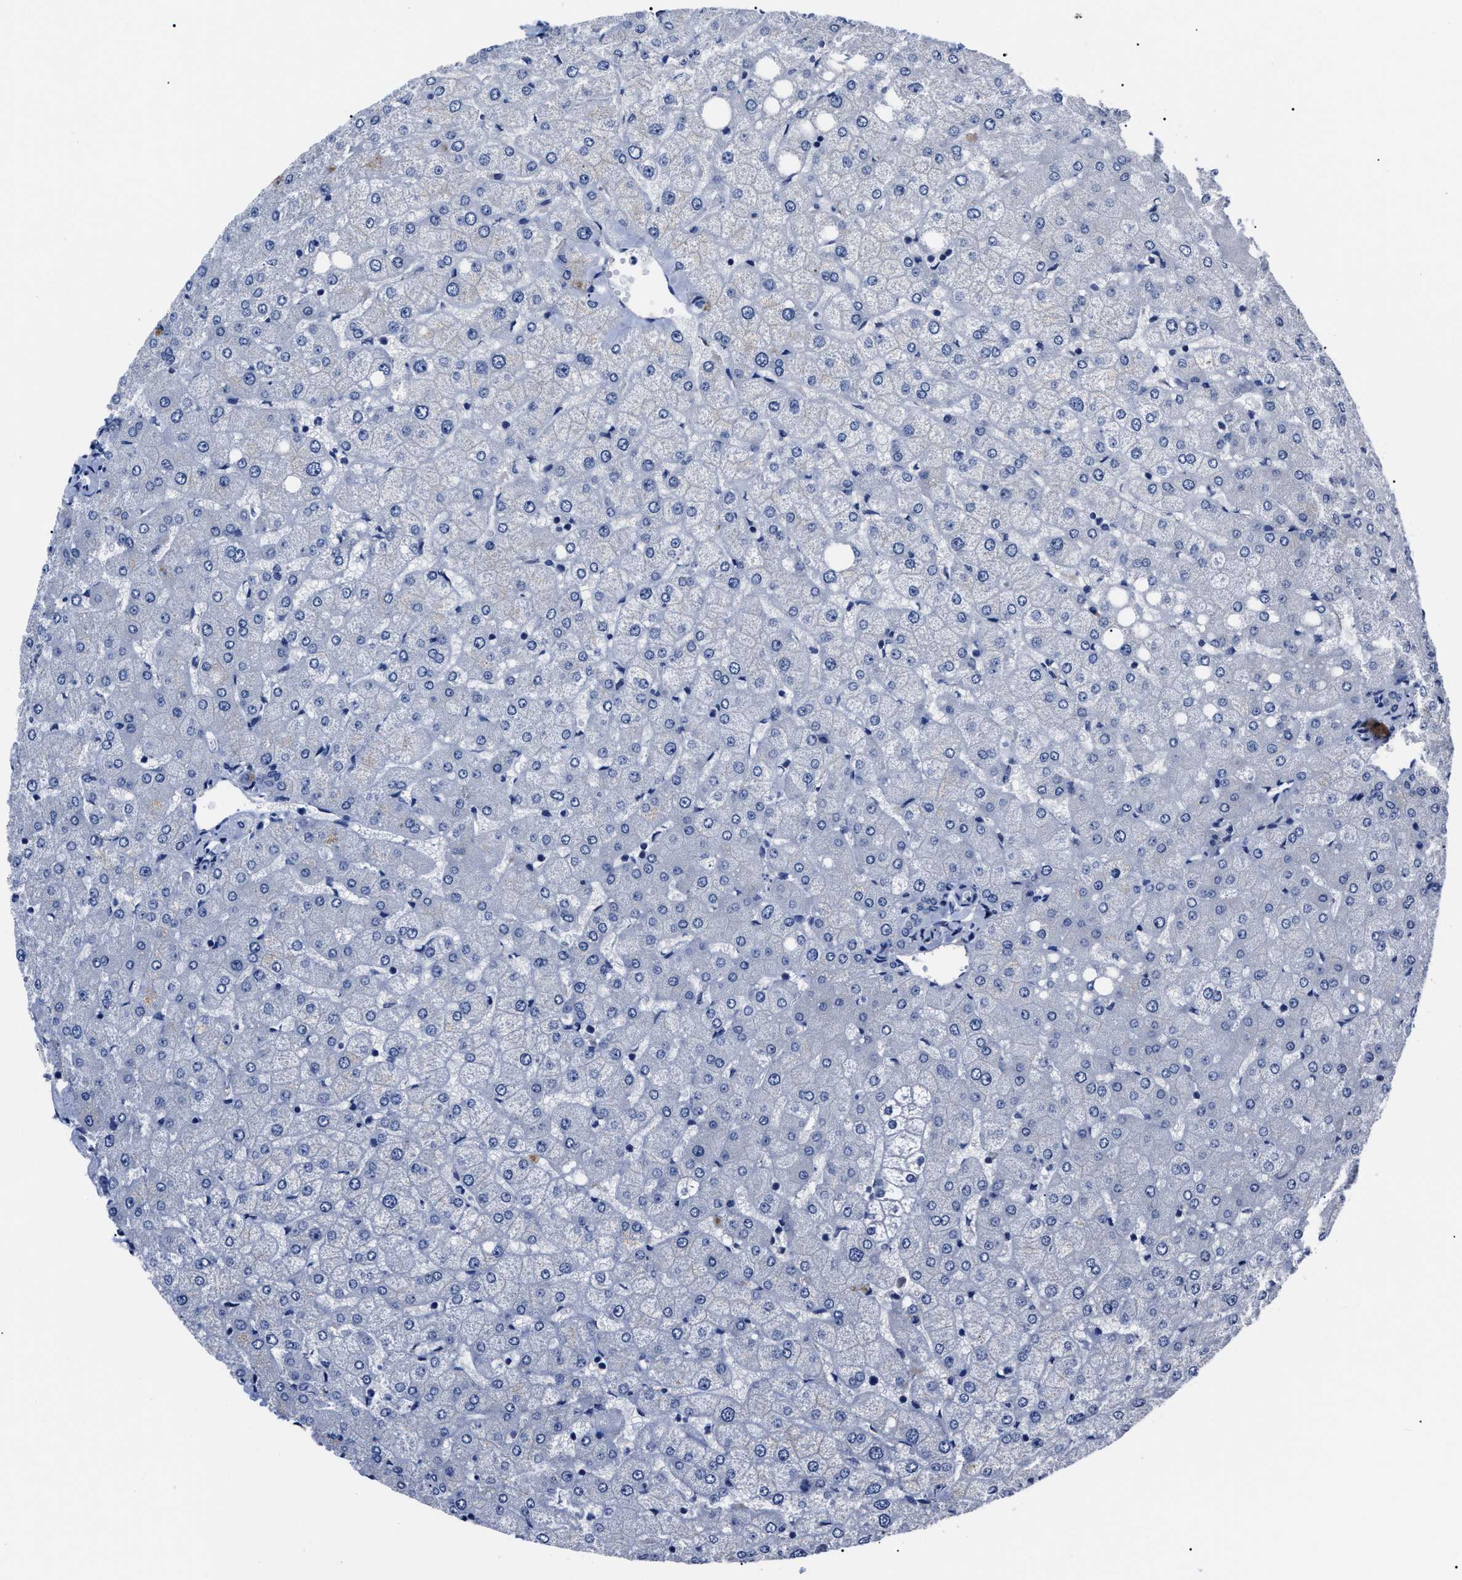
{"staining": {"intensity": "negative", "quantity": "none", "location": "none"}, "tissue": "liver", "cell_type": "Cholangiocytes", "image_type": "normal", "snomed": [{"axis": "morphology", "description": "Normal tissue, NOS"}, {"axis": "topography", "description": "Liver"}], "caption": "Cholangiocytes are negative for protein expression in benign human liver. Nuclei are stained in blue.", "gene": "LRWD1", "patient": {"sex": "female", "age": 54}}